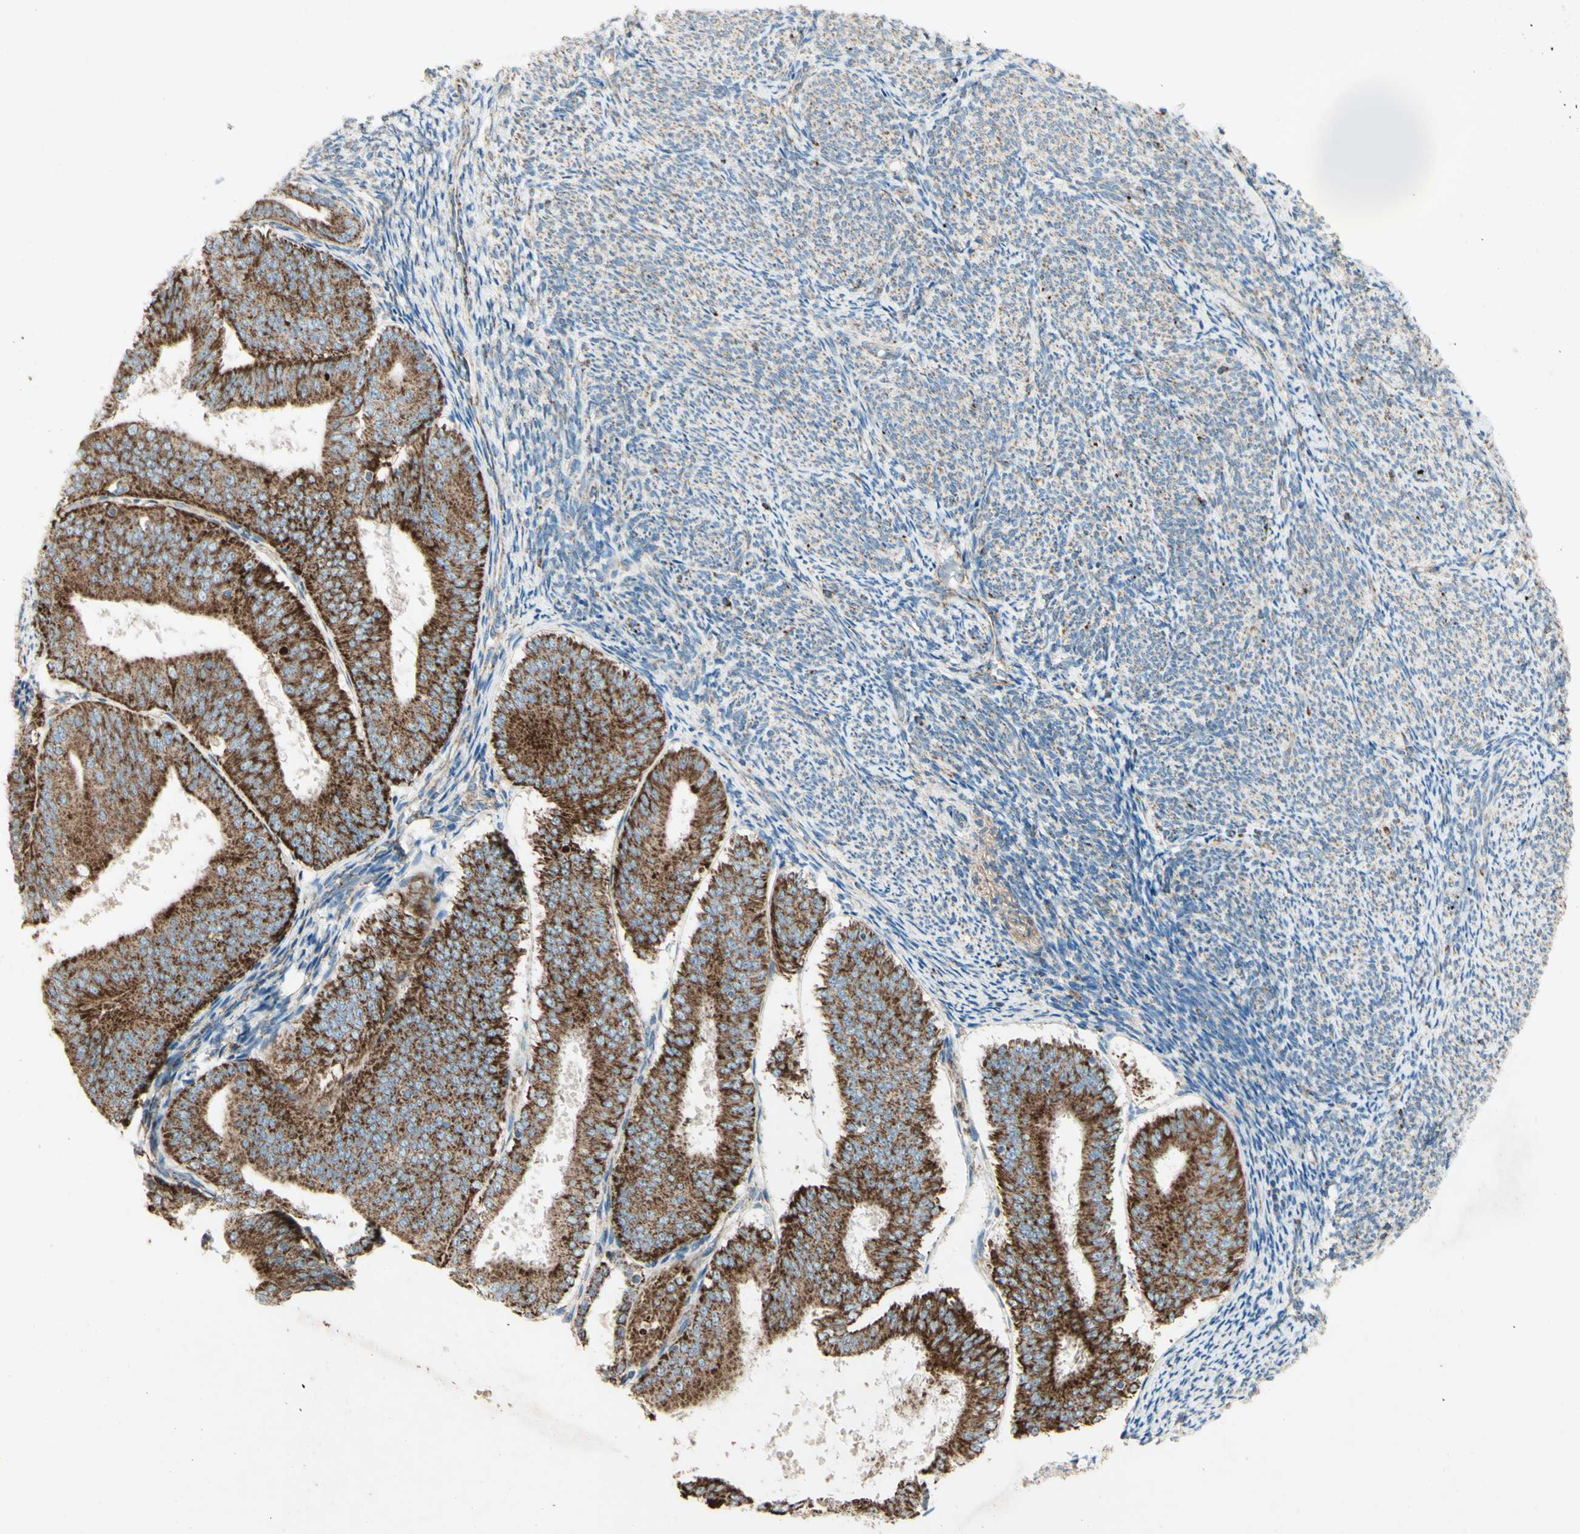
{"staining": {"intensity": "strong", "quantity": ">75%", "location": "cytoplasmic/membranous"}, "tissue": "endometrial cancer", "cell_type": "Tumor cells", "image_type": "cancer", "snomed": [{"axis": "morphology", "description": "Adenocarcinoma, NOS"}, {"axis": "topography", "description": "Endometrium"}], "caption": "This is a micrograph of immunohistochemistry staining of endometrial cancer, which shows strong expression in the cytoplasmic/membranous of tumor cells.", "gene": "RHOT1", "patient": {"sex": "female", "age": 63}}